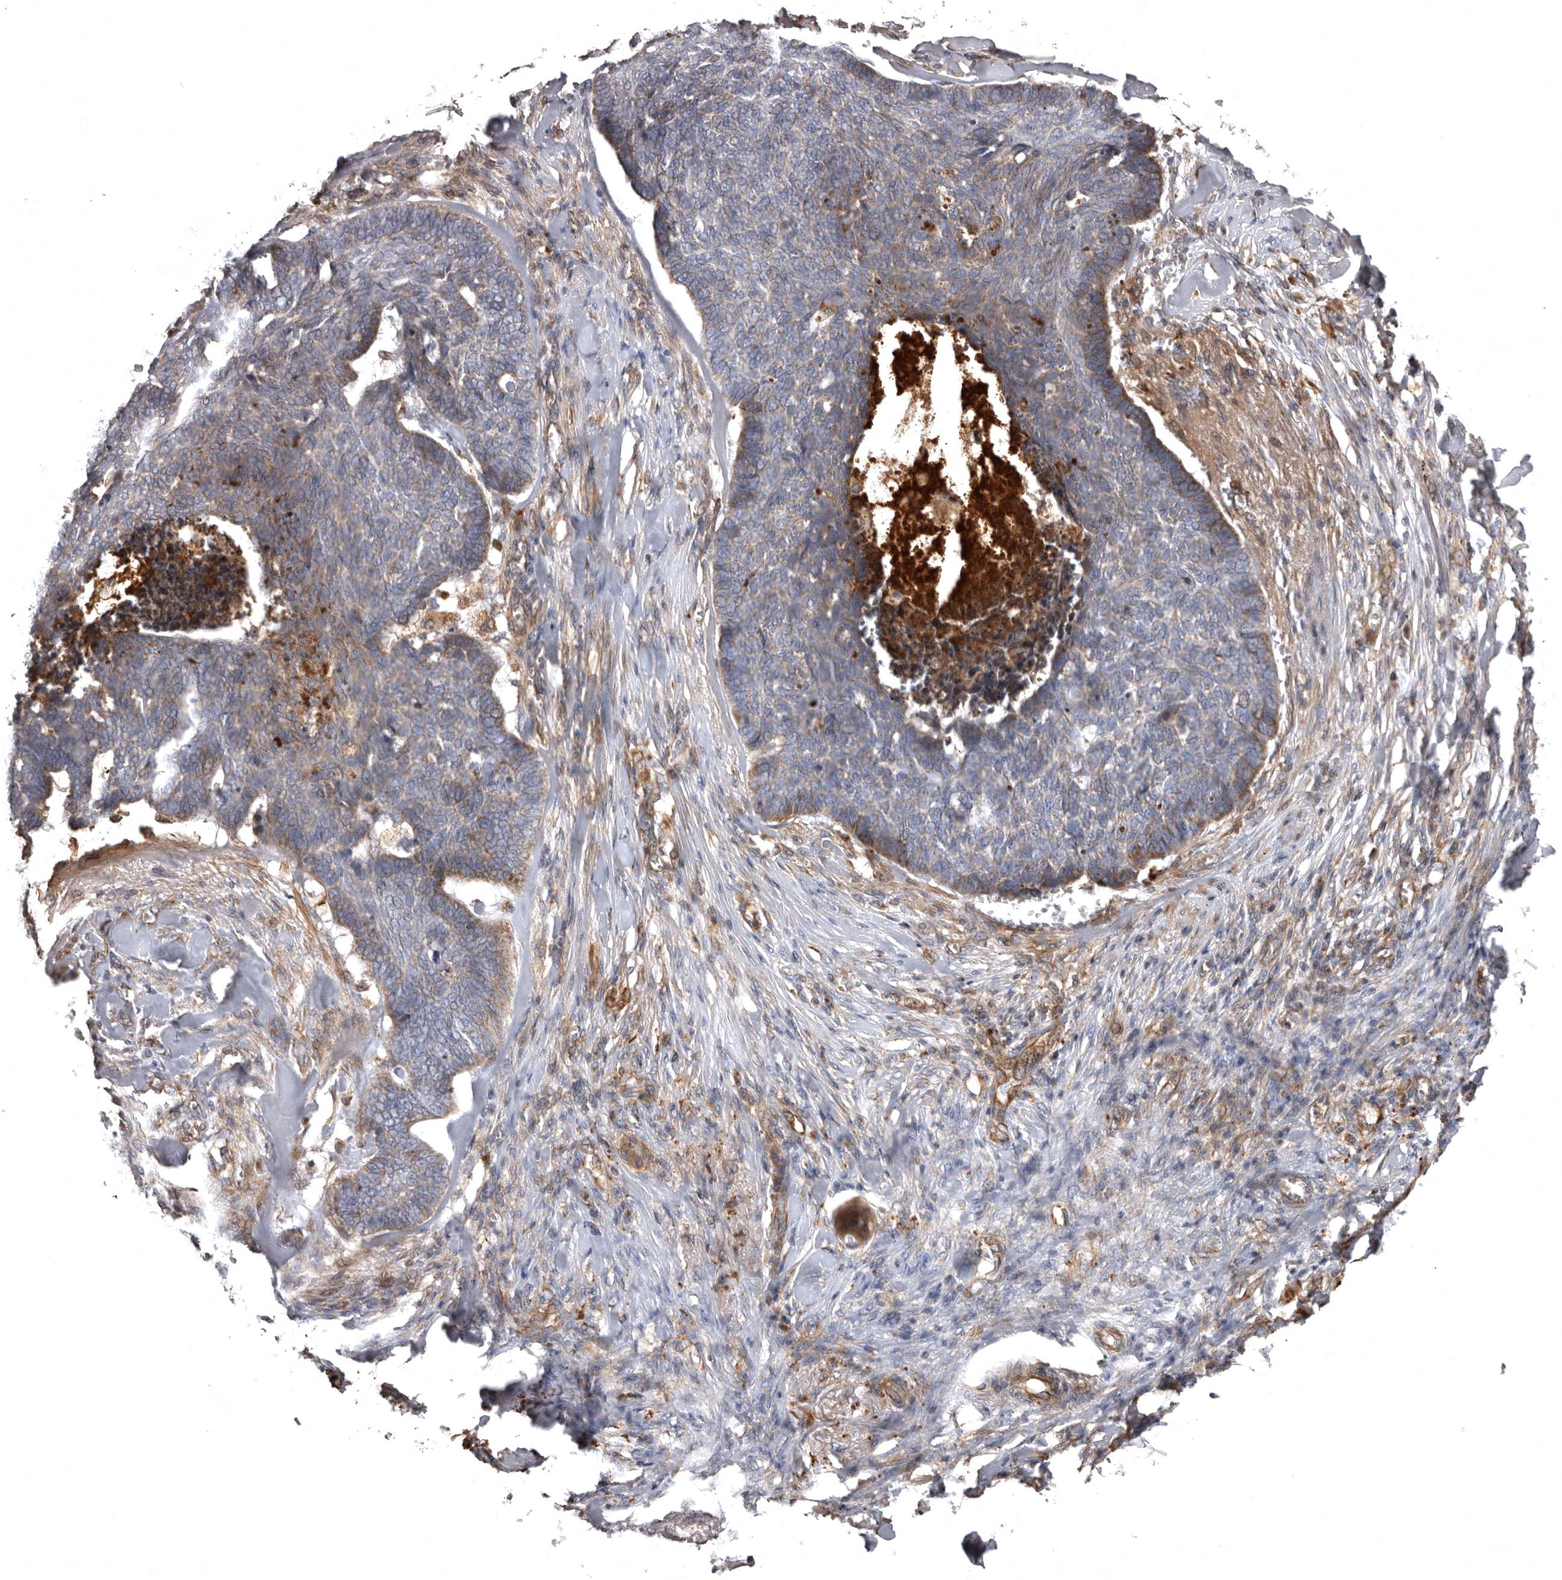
{"staining": {"intensity": "moderate", "quantity": "<25%", "location": "cytoplasmic/membranous"}, "tissue": "skin cancer", "cell_type": "Tumor cells", "image_type": "cancer", "snomed": [{"axis": "morphology", "description": "Basal cell carcinoma"}, {"axis": "topography", "description": "Skin"}], "caption": "Basal cell carcinoma (skin) stained with a protein marker reveals moderate staining in tumor cells.", "gene": "ADCY2", "patient": {"sex": "male", "age": 84}}